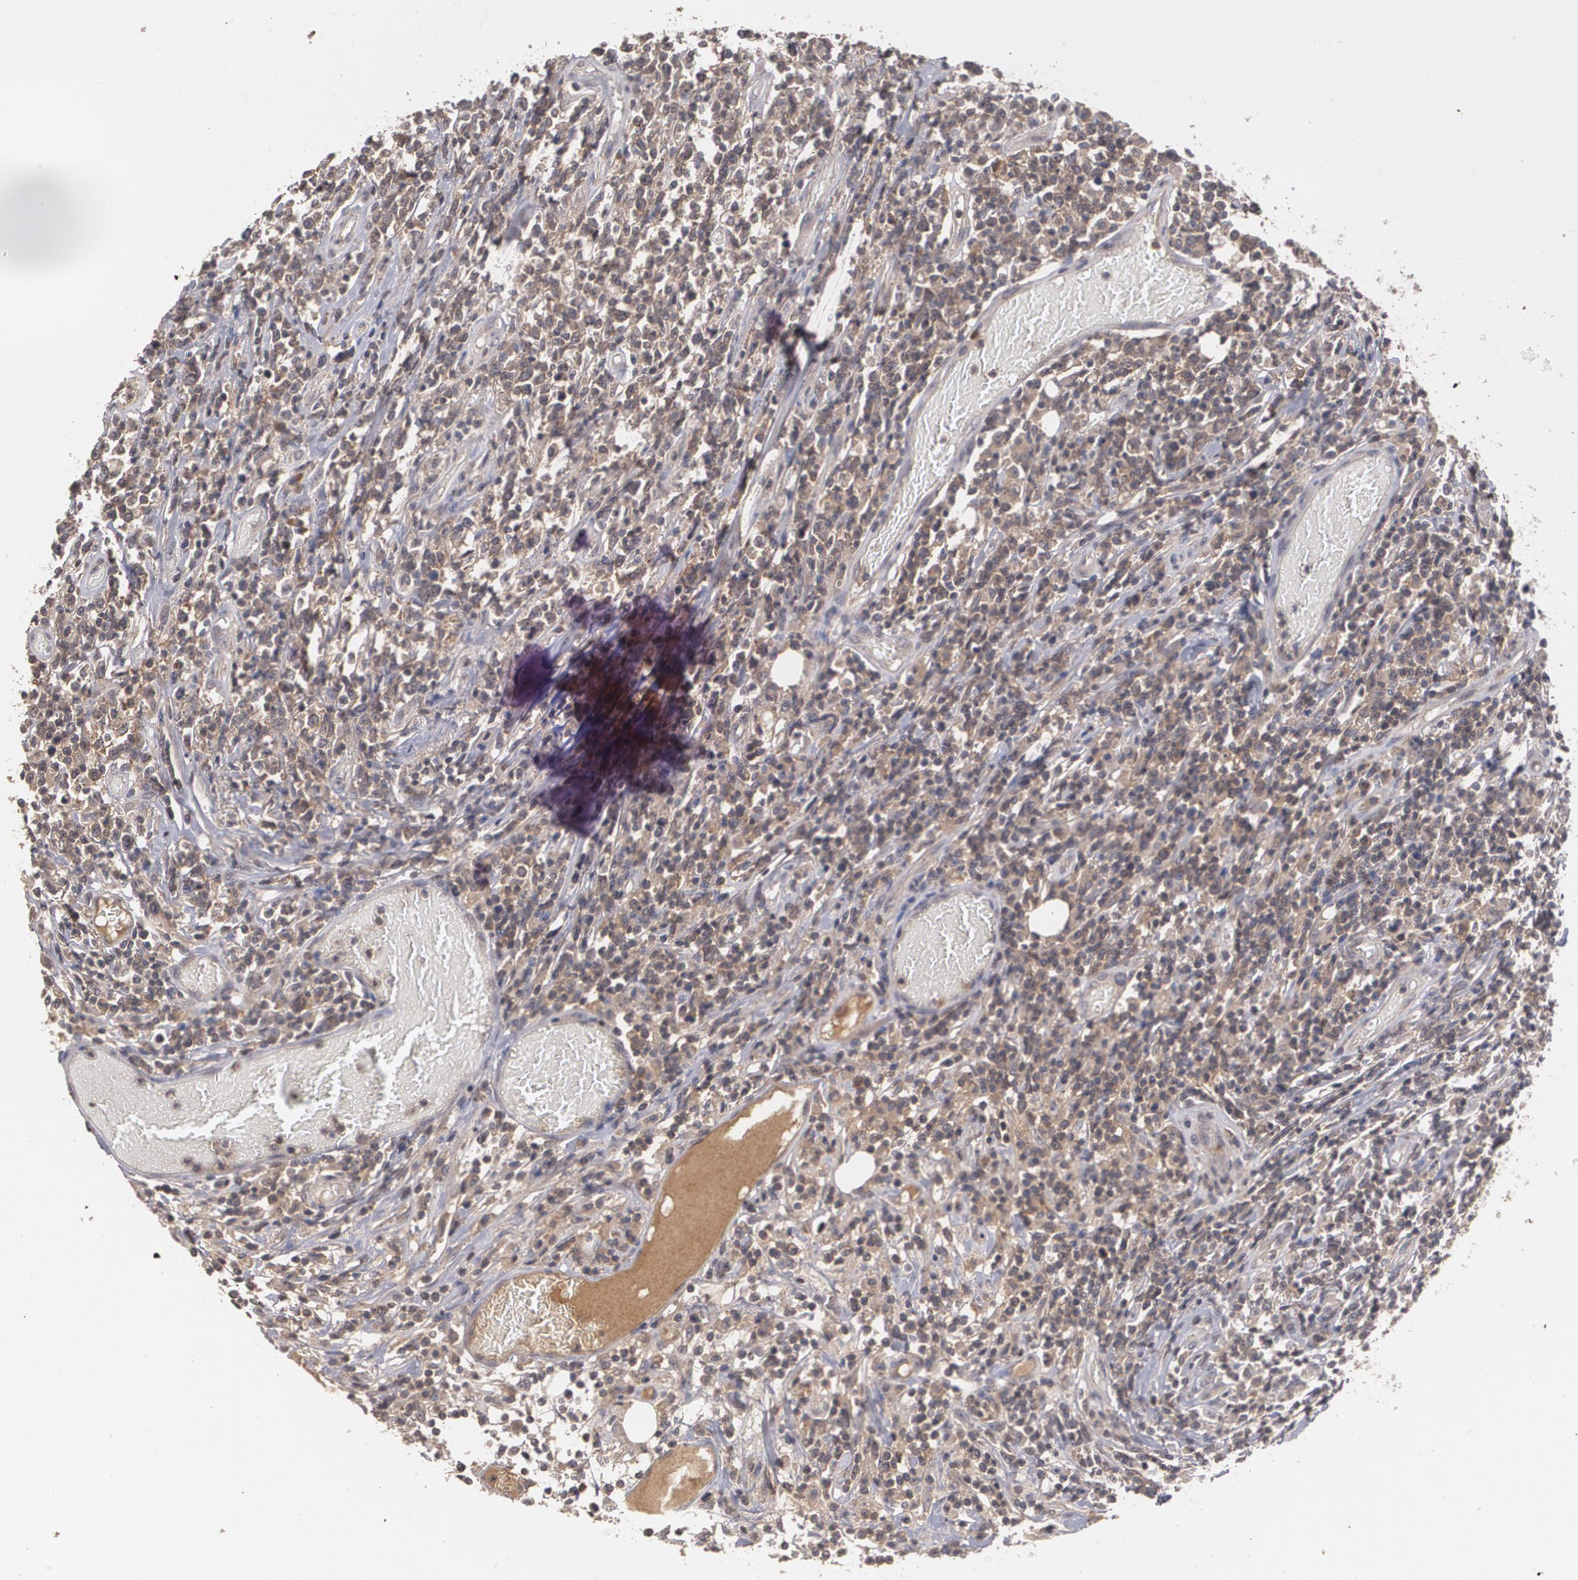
{"staining": {"intensity": "moderate", "quantity": ">75%", "location": "cytoplasmic/membranous"}, "tissue": "lymphoma", "cell_type": "Tumor cells", "image_type": "cancer", "snomed": [{"axis": "morphology", "description": "Malignant lymphoma, non-Hodgkin's type, High grade"}, {"axis": "topography", "description": "Colon"}], "caption": "Lymphoma tissue demonstrates moderate cytoplasmic/membranous staining in about >75% of tumor cells", "gene": "ARF6", "patient": {"sex": "male", "age": 82}}